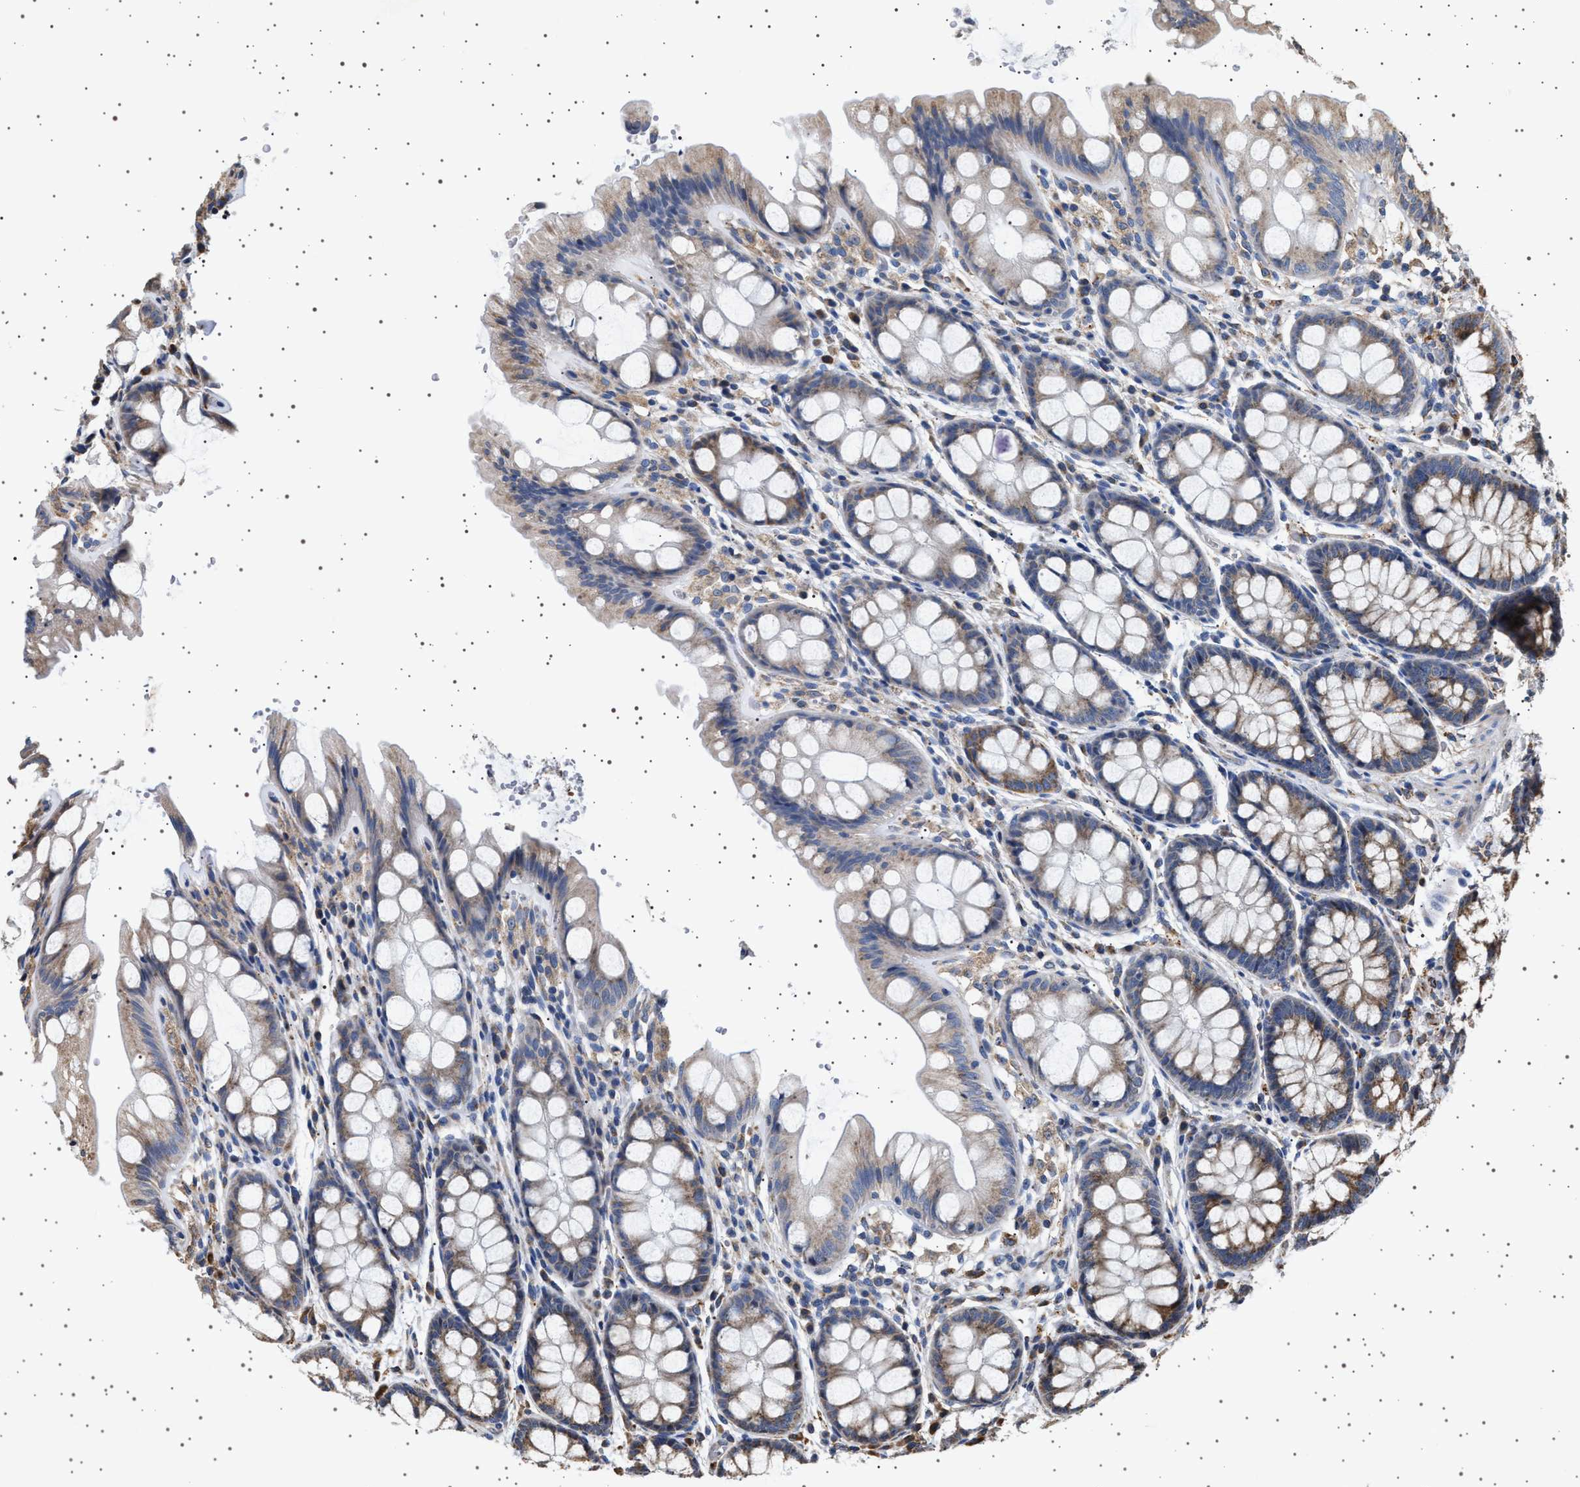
{"staining": {"intensity": "strong", "quantity": ">75%", "location": "cytoplasmic/membranous"}, "tissue": "colon", "cell_type": "Endothelial cells", "image_type": "normal", "snomed": [{"axis": "morphology", "description": "Normal tissue, NOS"}, {"axis": "topography", "description": "Colon"}], "caption": "This histopathology image exhibits benign colon stained with immunohistochemistry (IHC) to label a protein in brown. The cytoplasmic/membranous of endothelial cells show strong positivity for the protein. Nuclei are counter-stained blue.", "gene": "TRUB2", "patient": {"sex": "male", "age": 47}}